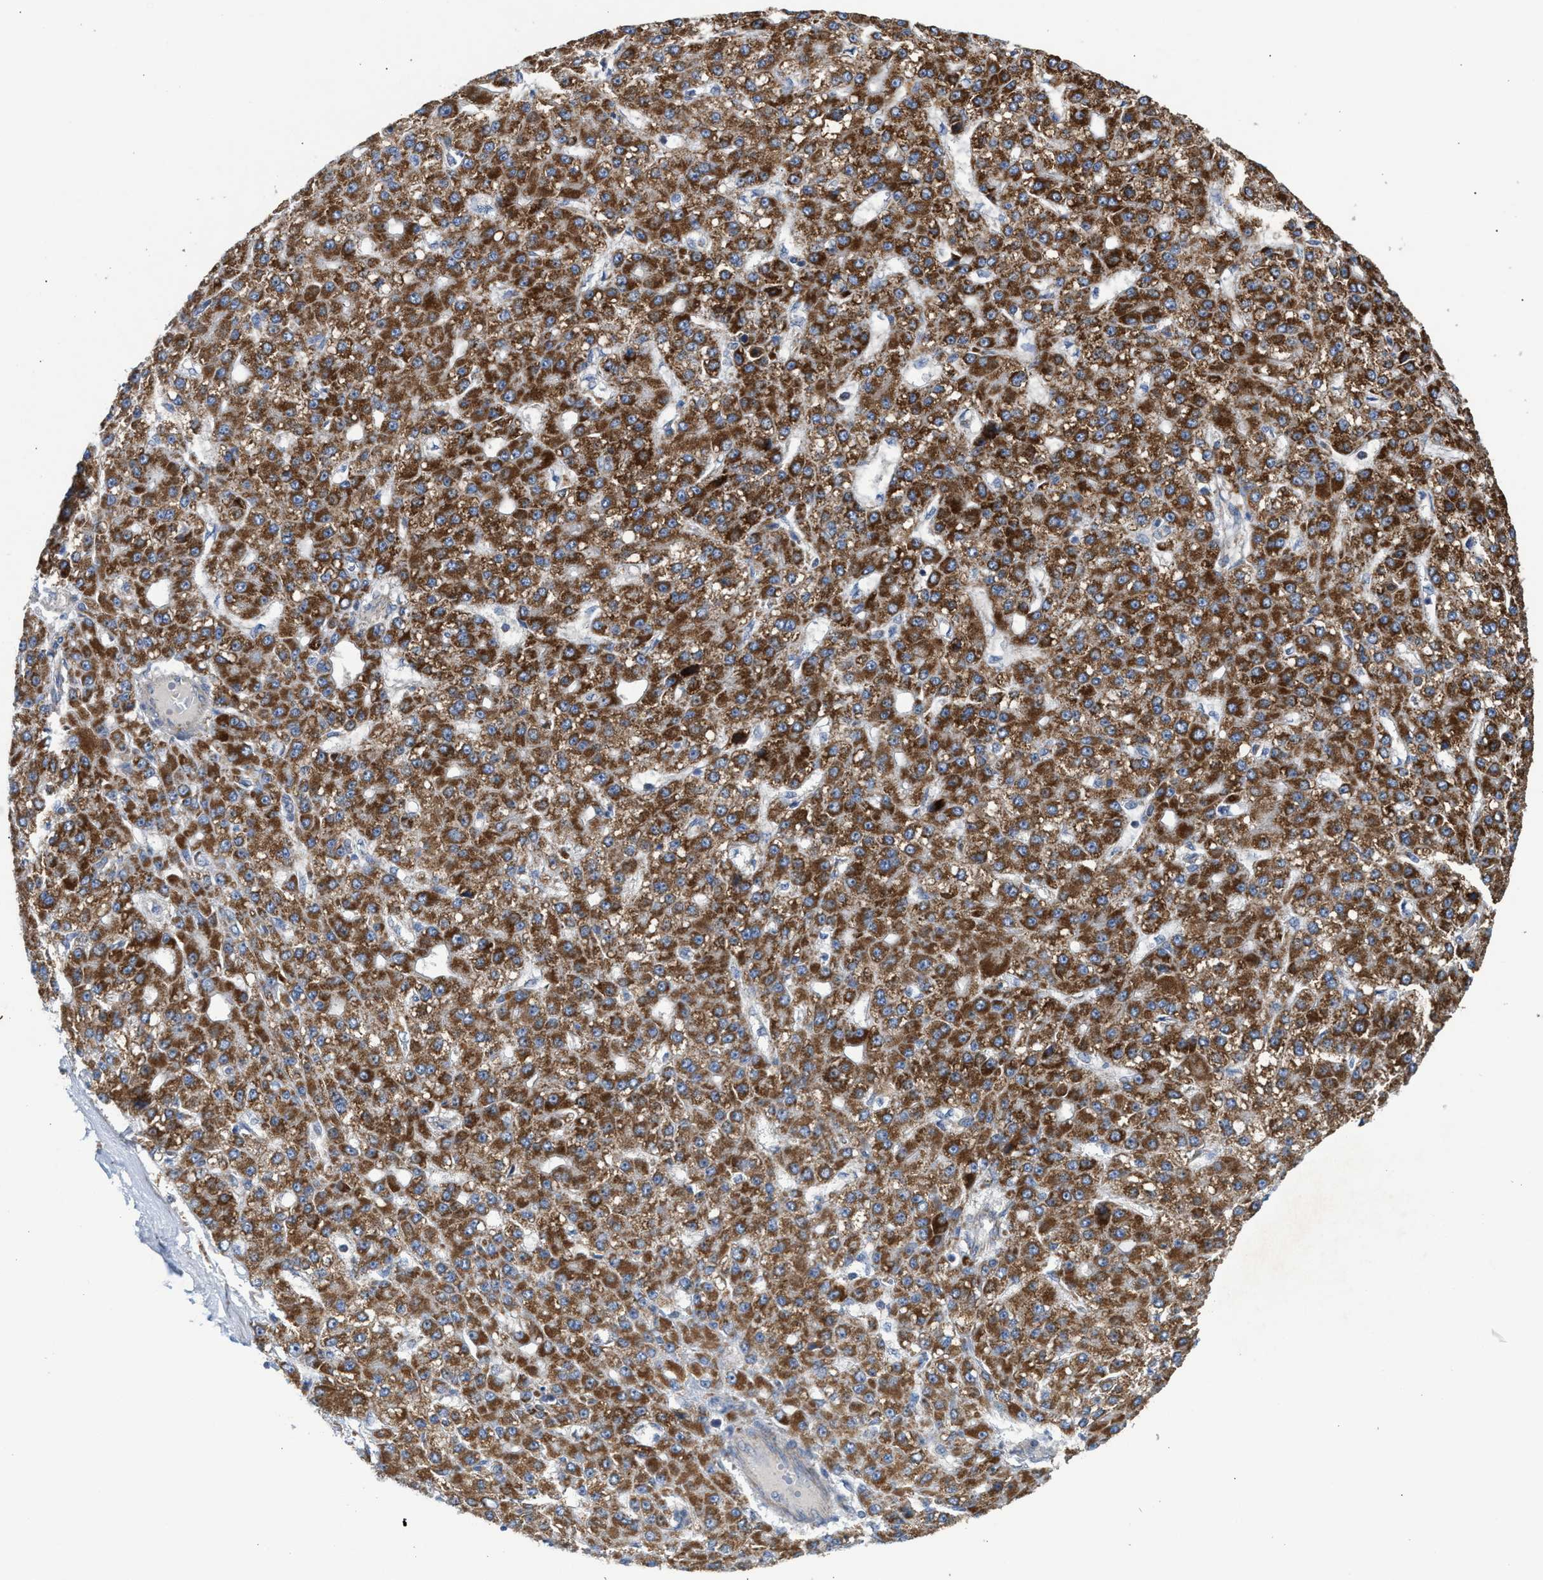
{"staining": {"intensity": "strong", "quantity": ">75%", "location": "cytoplasmic/membranous"}, "tissue": "liver cancer", "cell_type": "Tumor cells", "image_type": "cancer", "snomed": [{"axis": "morphology", "description": "Carcinoma, Hepatocellular, NOS"}, {"axis": "topography", "description": "Liver"}], "caption": "Tumor cells exhibit strong cytoplasmic/membranous expression in approximately >75% of cells in hepatocellular carcinoma (liver).", "gene": "TACO1", "patient": {"sex": "male", "age": 67}}